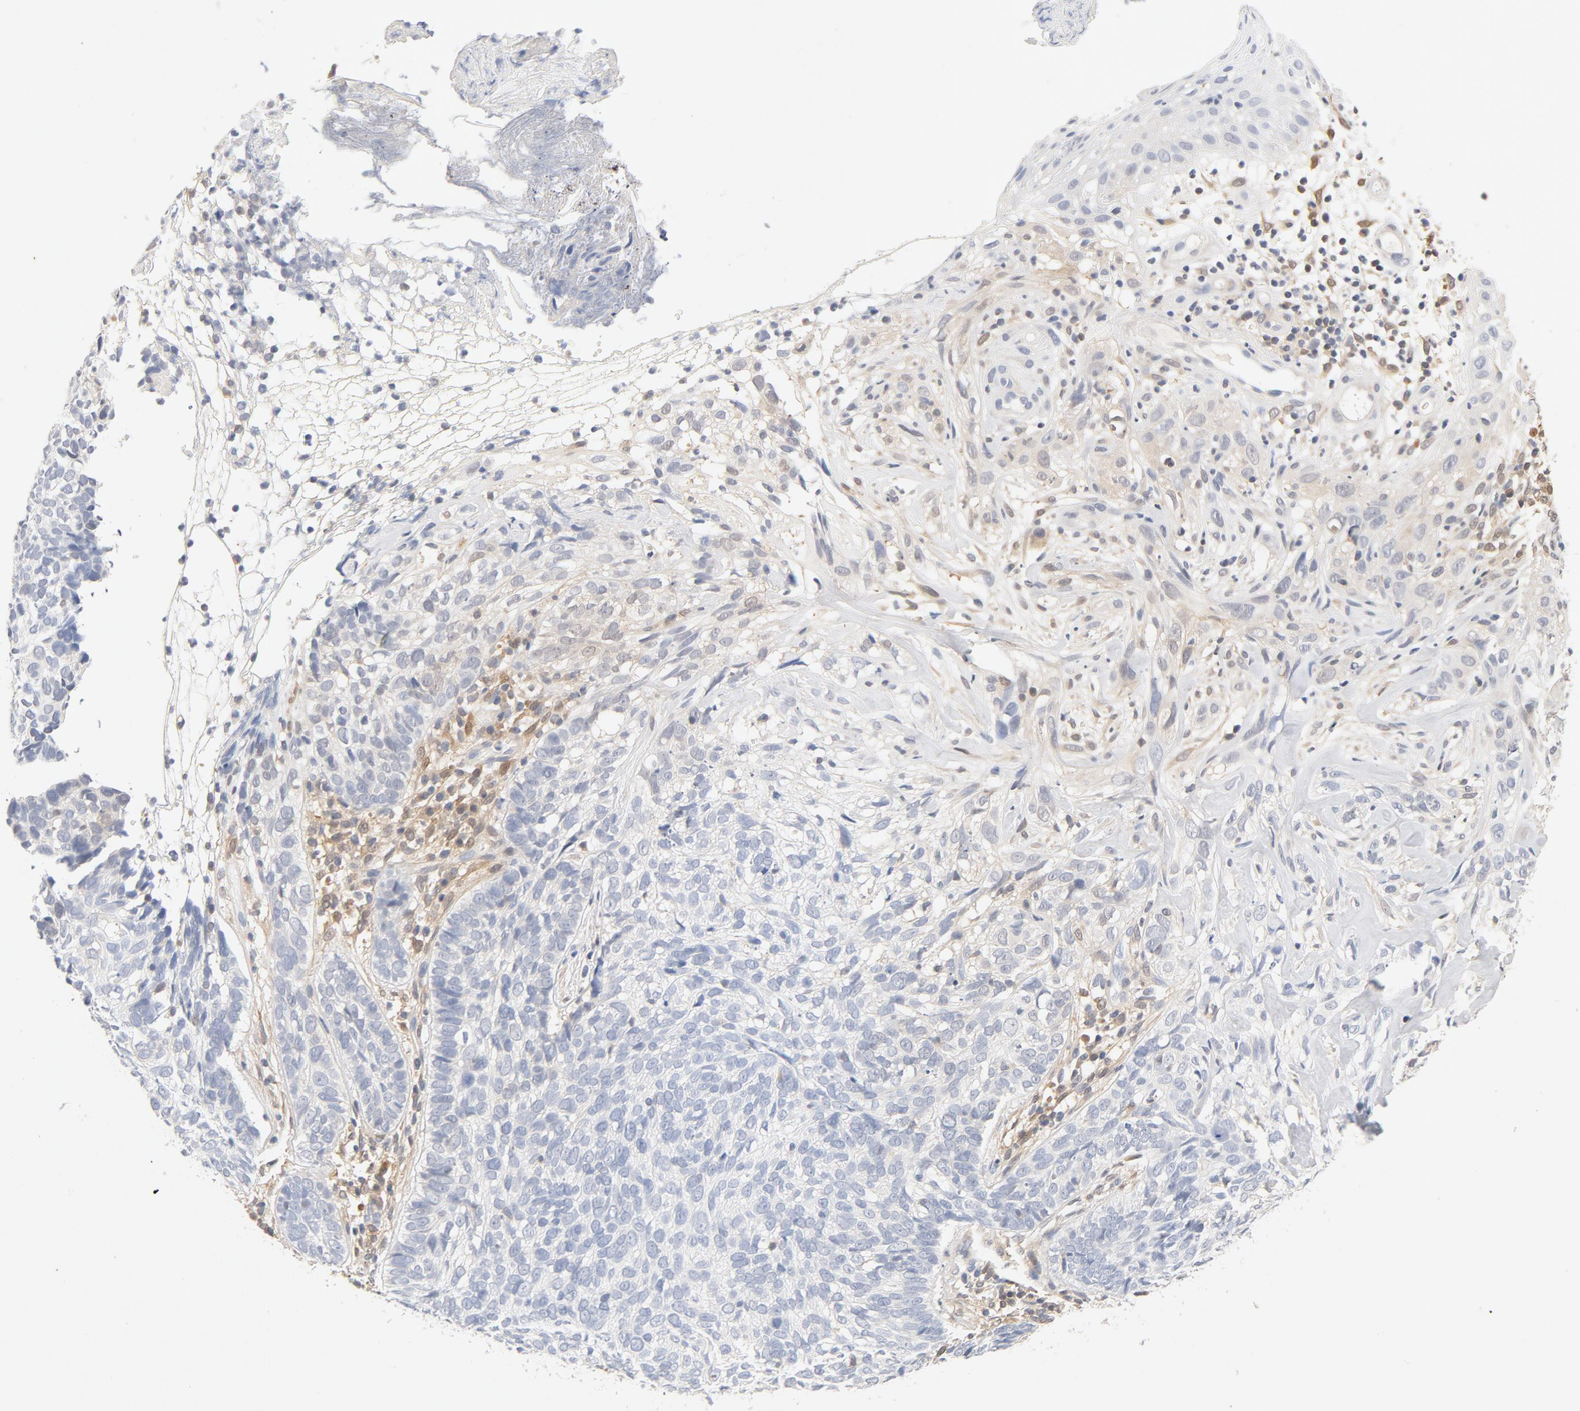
{"staining": {"intensity": "negative", "quantity": "none", "location": "none"}, "tissue": "skin cancer", "cell_type": "Tumor cells", "image_type": "cancer", "snomed": [{"axis": "morphology", "description": "Basal cell carcinoma"}, {"axis": "topography", "description": "Skin"}], "caption": "Tumor cells show no significant protein staining in skin cancer (basal cell carcinoma). (Stains: DAB (3,3'-diaminobenzidine) immunohistochemistry (IHC) with hematoxylin counter stain, Microscopy: brightfield microscopy at high magnification).", "gene": "STAT1", "patient": {"sex": "male", "age": 72}}